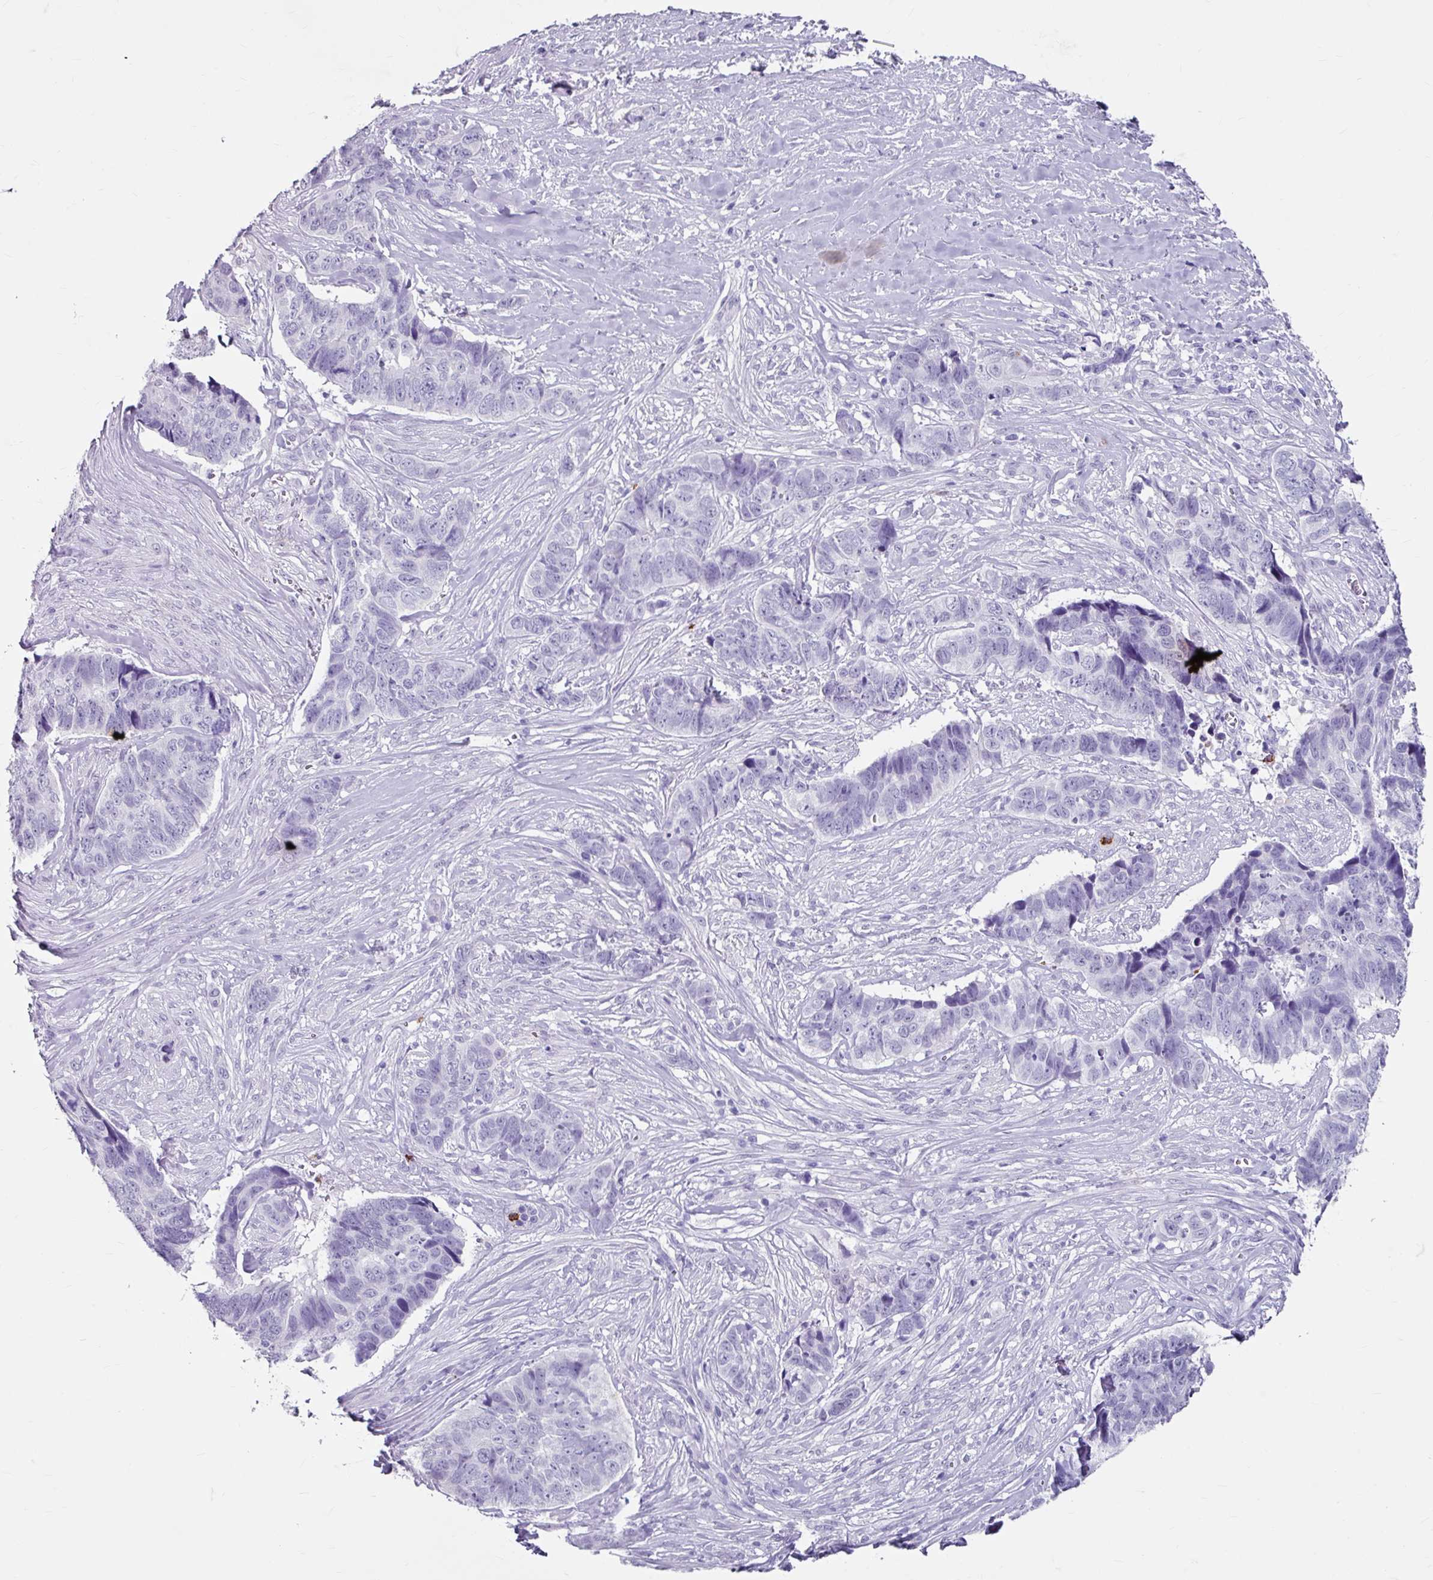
{"staining": {"intensity": "negative", "quantity": "none", "location": "none"}, "tissue": "skin cancer", "cell_type": "Tumor cells", "image_type": "cancer", "snomed": [{"axis": "morphology", "description": "Basal cell carcinoma"}, {"axis": "topography", "description": "Skin"}], "caption": "This is a micrograph of immunohistochemistry staining of basal cell carcinoma (skin), which shows no expression in tumor cells.", "gene": "ANKRD1", "patient": {"sex": "female", "age": 82}}